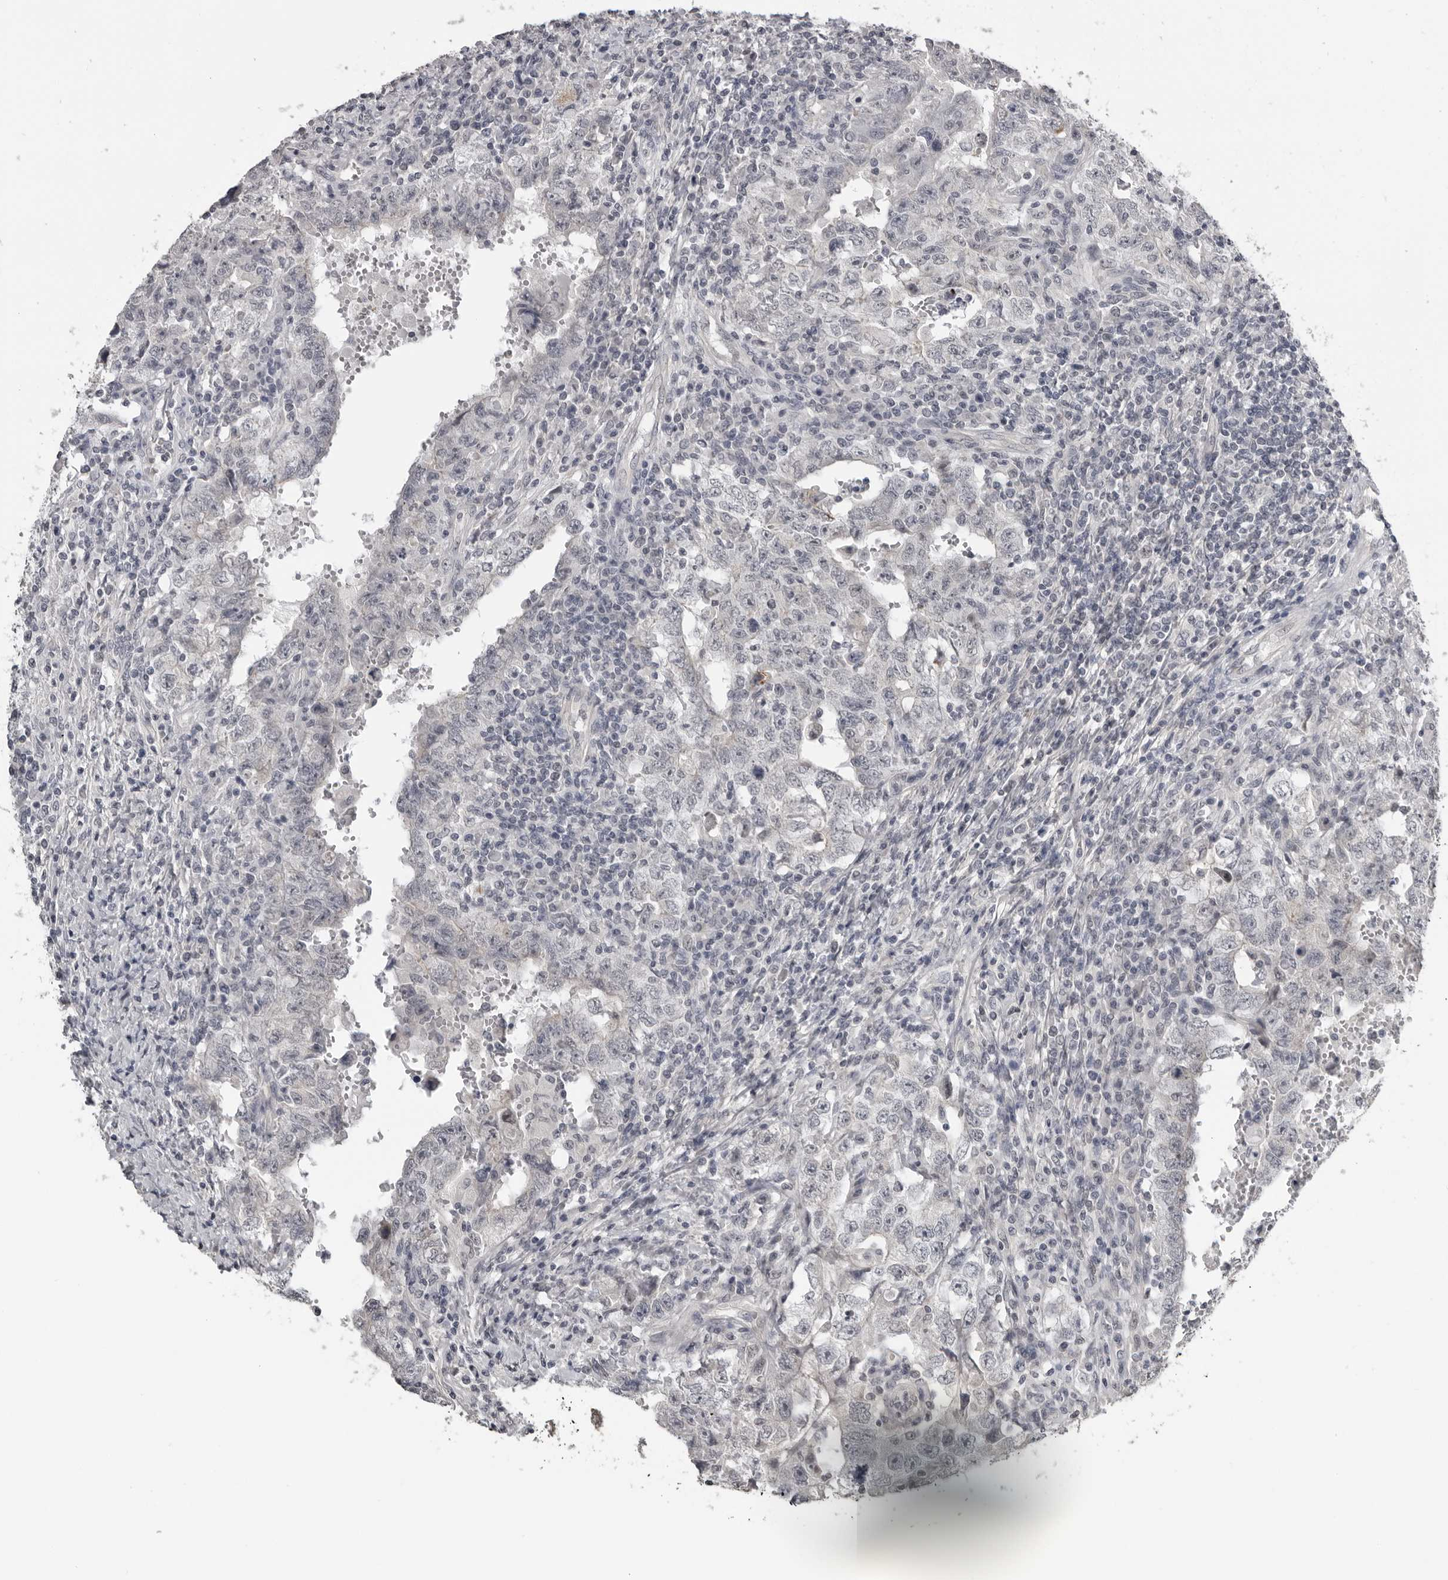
{"staining": {"intensity": "negative", "quantity": "none", "location": "none"}, "tissue": "testis cancer", "cell_type": "Tumor cells", "image_type": "cancer", "snomed": [{"axis": "morphology", "description": "Carcinoma, Embryonal, NOS"}, {"axis": "topography", "description": "Testis"}], "caption": "Immunohistochemistry (IHC) image of embryonal carcinoma (testis) stained for a protein (brown), which demonstrates no staining in tumor cells.", "gene": "PRRX2", "patient": {"sex": "male", "age": 26}}